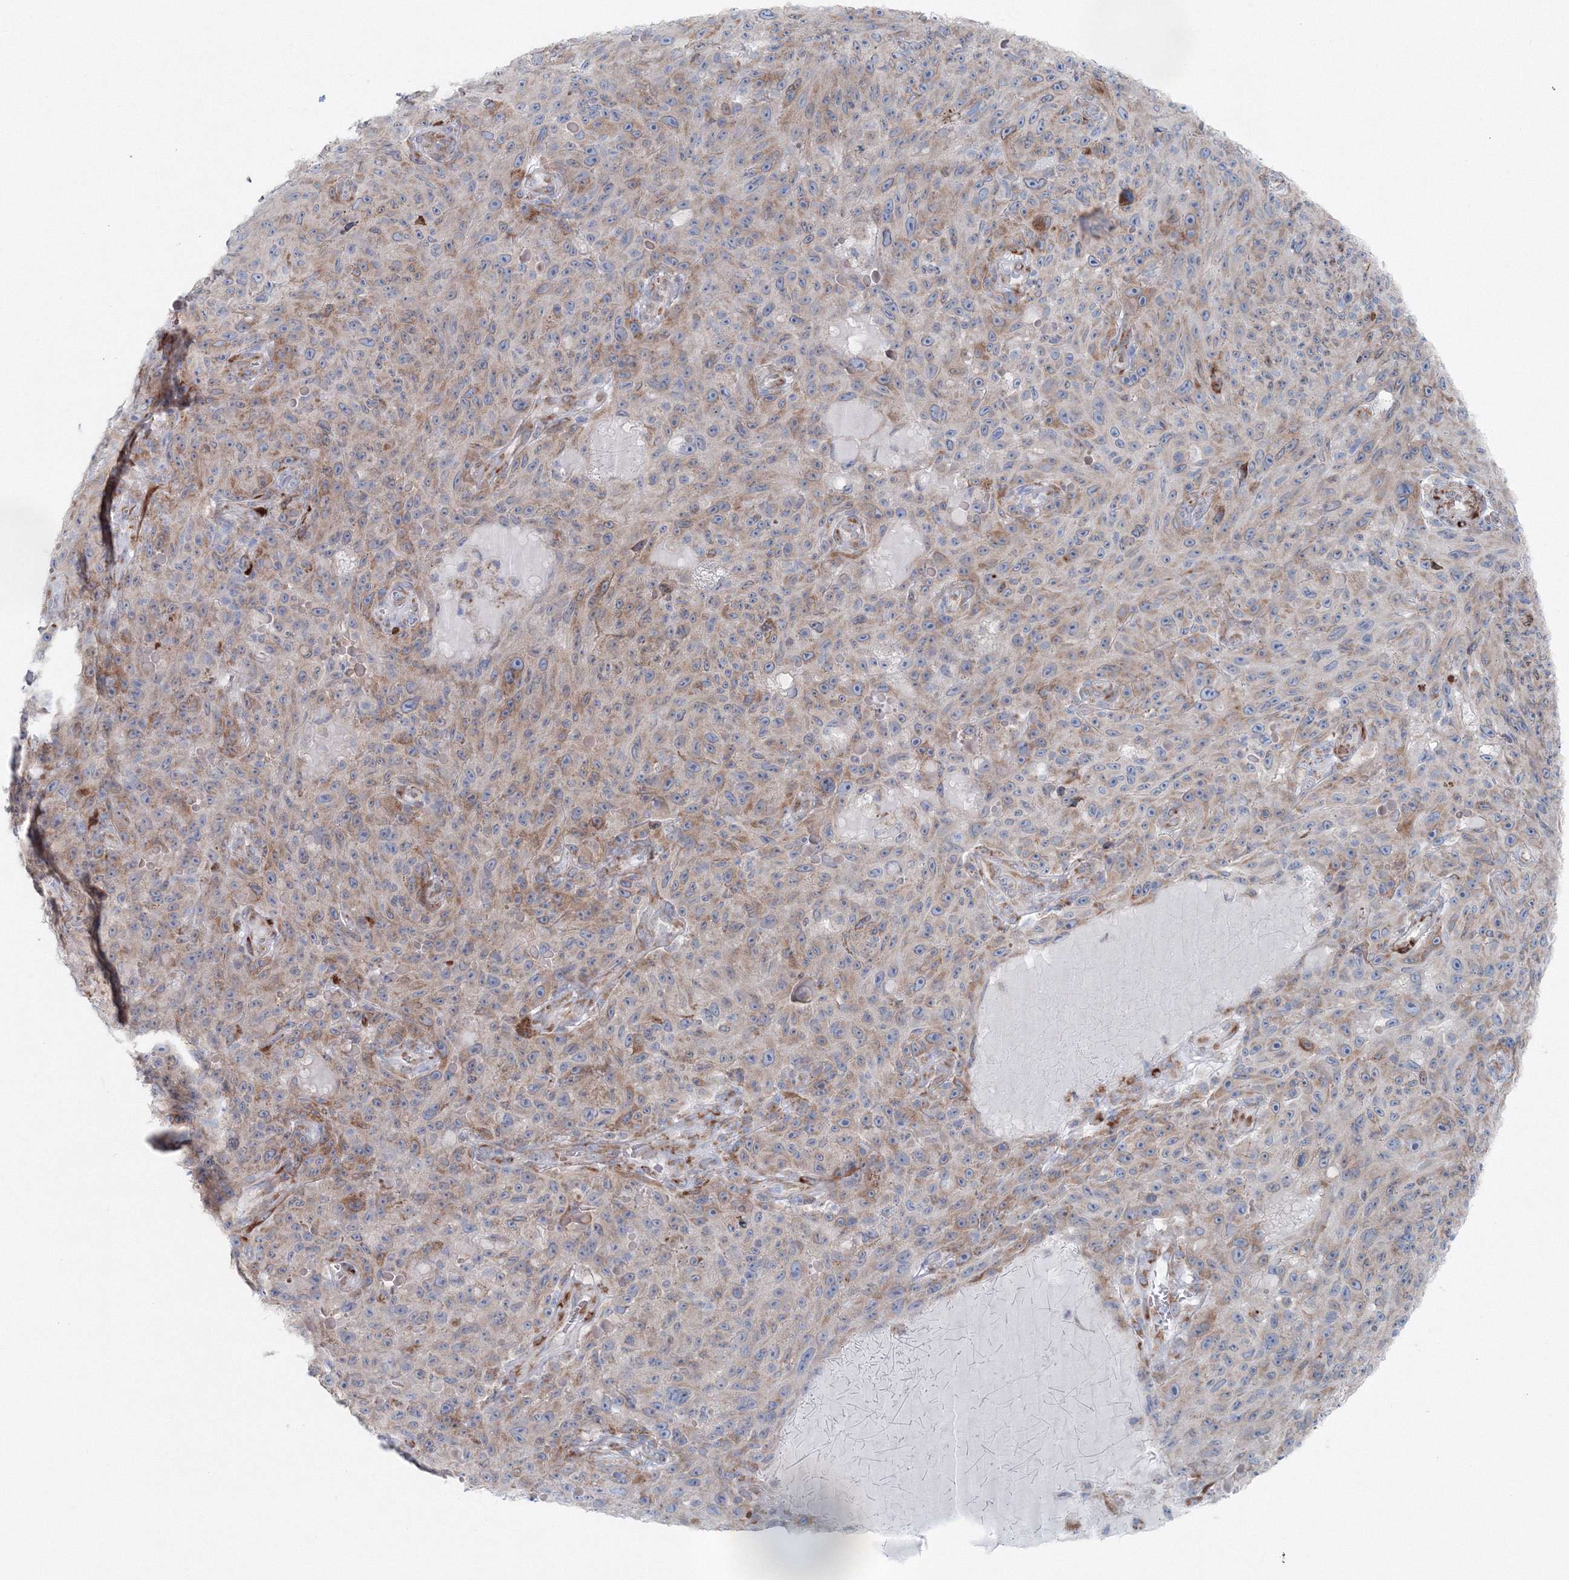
{"staining": {"intensity": "weak", "quantity": "<25%", "location": "cytoplasmic/membranous"}, "tissue": "melanoma", "cell_type": "Tumor cells", "image_type": "cancer", "snomed": [{"axis": "morphology", "description": "Malignant melanoma, NOS"}, {"axis": "topography", "description": "Skin"}], "caption": "High magnification brightfield microscopy of malignant melanoma stained with DAB (3,3'-diaminobenzidine) (brown) and counterstained with hematoxylin (blue): tumor cells show no significant expression.", "gene": "RCN1", "patient": {"sex": "female", "age": 82}}